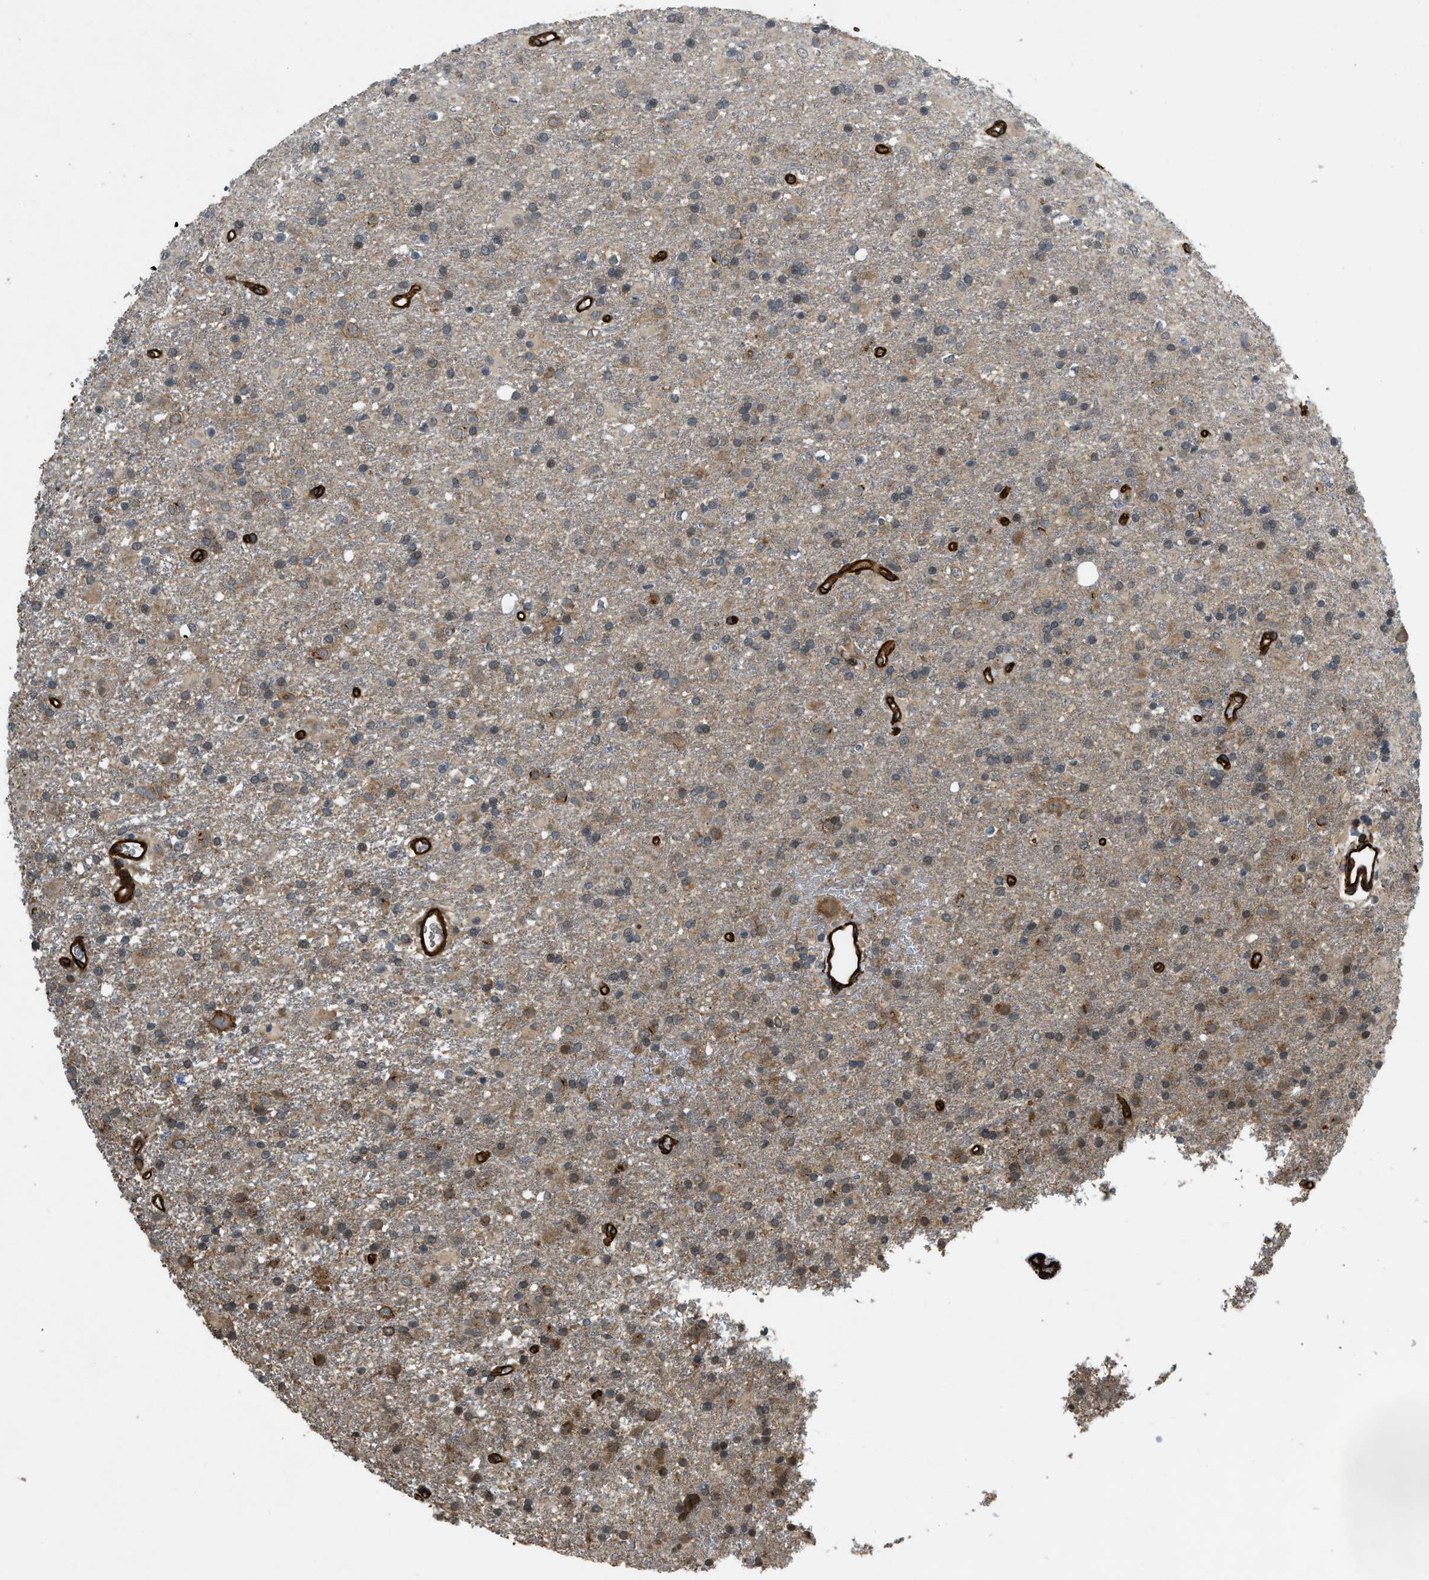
{"staining": {"intensity": "moderate", "quantity": "25%-75%", "location": "cytoplasmic/membranous"}, "tissue": "glioma", "cell_type": "Tumor cells", "image_type": "cancer", "snomed": [{"axis": "morphology", "description": "Glioma, malignant, Low grade"}, {"axis": "topography", "description": "Brain"}], "caption": "Low-grade glioma (malignant) stained with IHC displays moderate cytoplasmic/membranous positivity in approximately 25%-75% of tumor cells.", "gene": "NMB", "patient": {"sex": "male", "age": 65}}